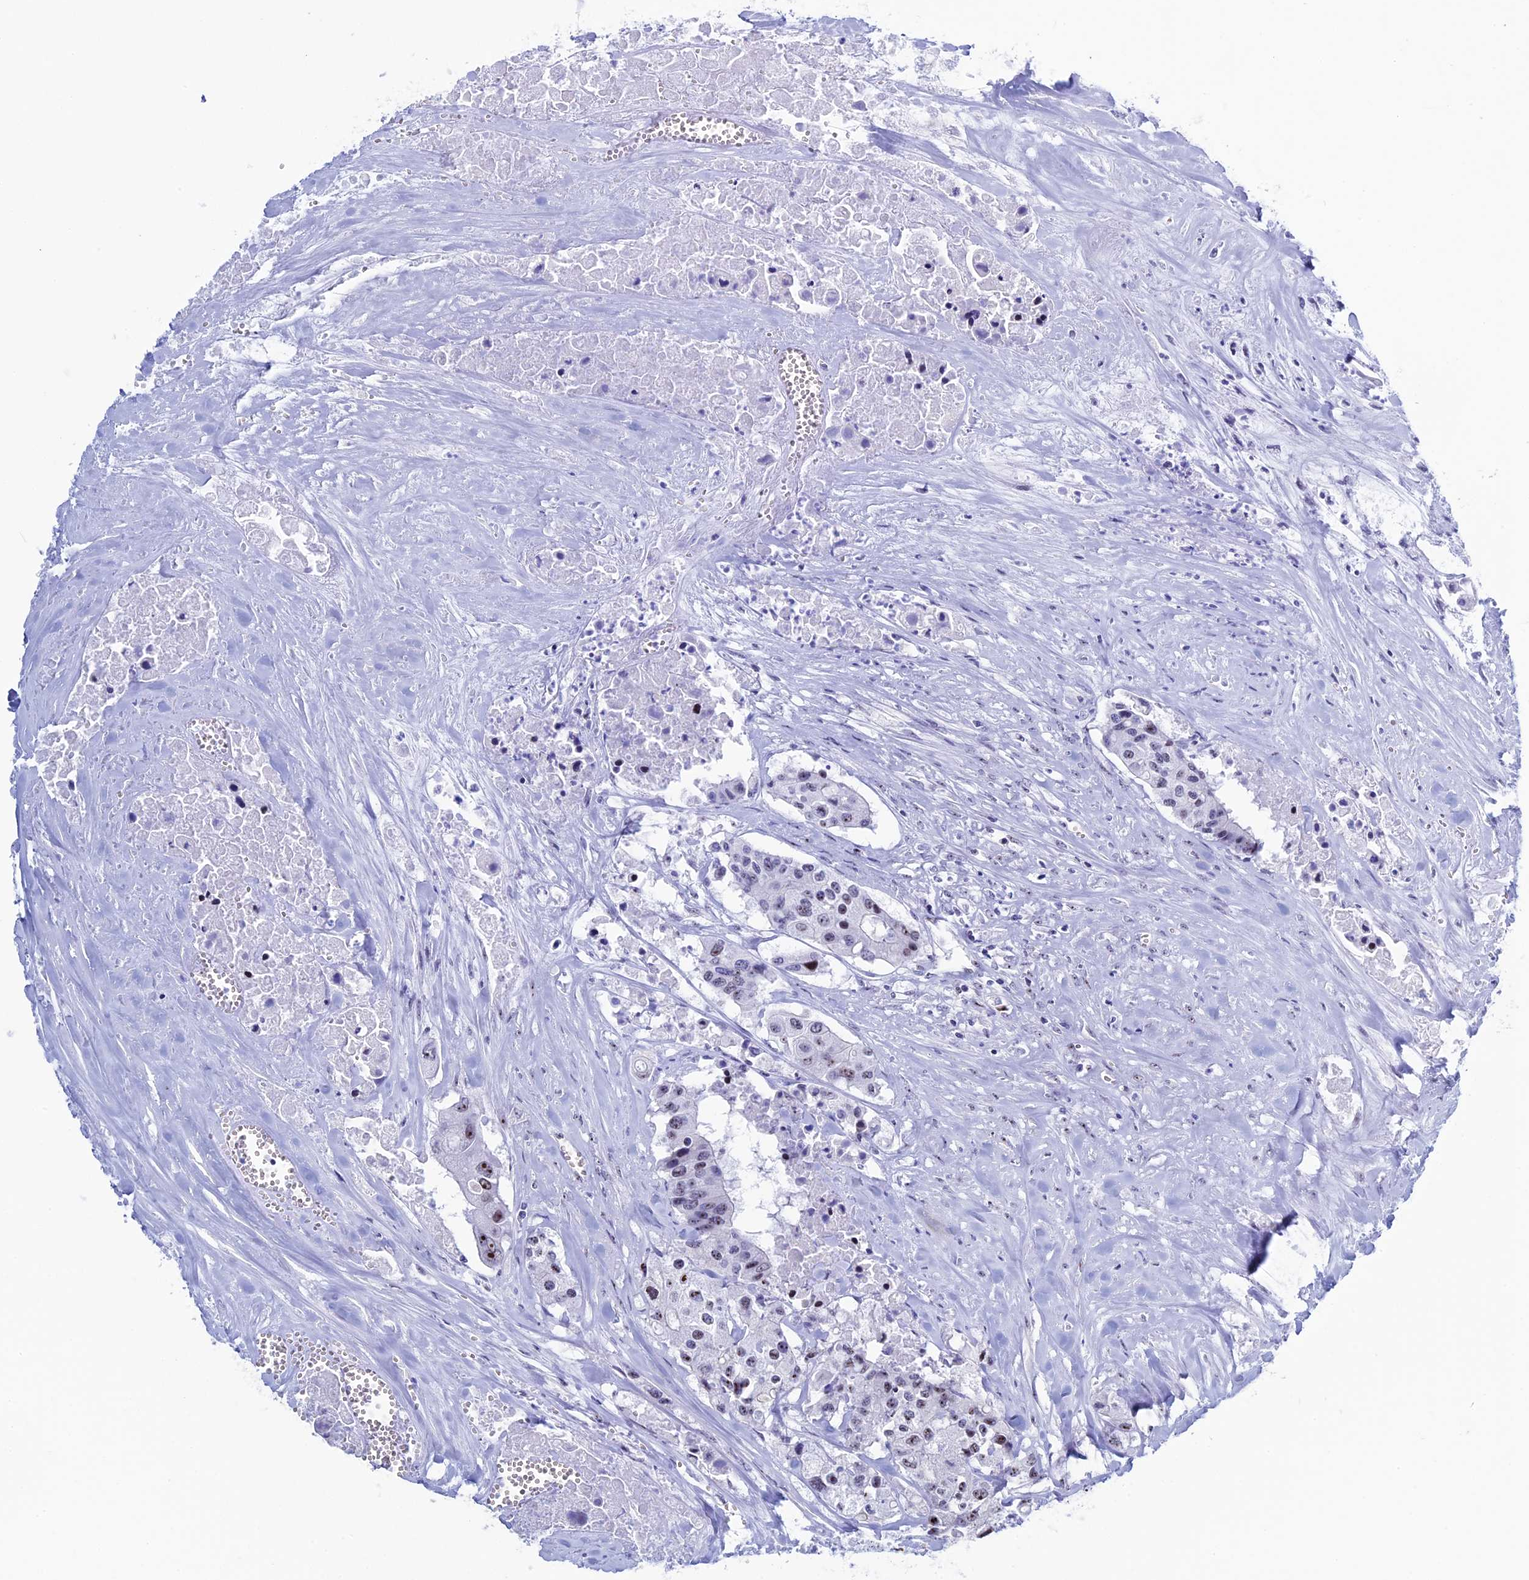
{"staining": {"intensity": "moderate", "quantity": "25%-75%", "location": "nuclear"}, "tissue": "colorectal cancer", "cell_type": "Tumor cells", "image_type": "cancer", "snomed": [{"axis": "morphology", "description": "Adenocarcinoma, NOS"}, {"axis": "topography", "description": "Colon"}], "caption": "Human colorectal cancer stained with a protein marker displays moderate staining in tumor cells.", "gene": "CCDC86", "patient": {"sex": "male", "age": 77}}